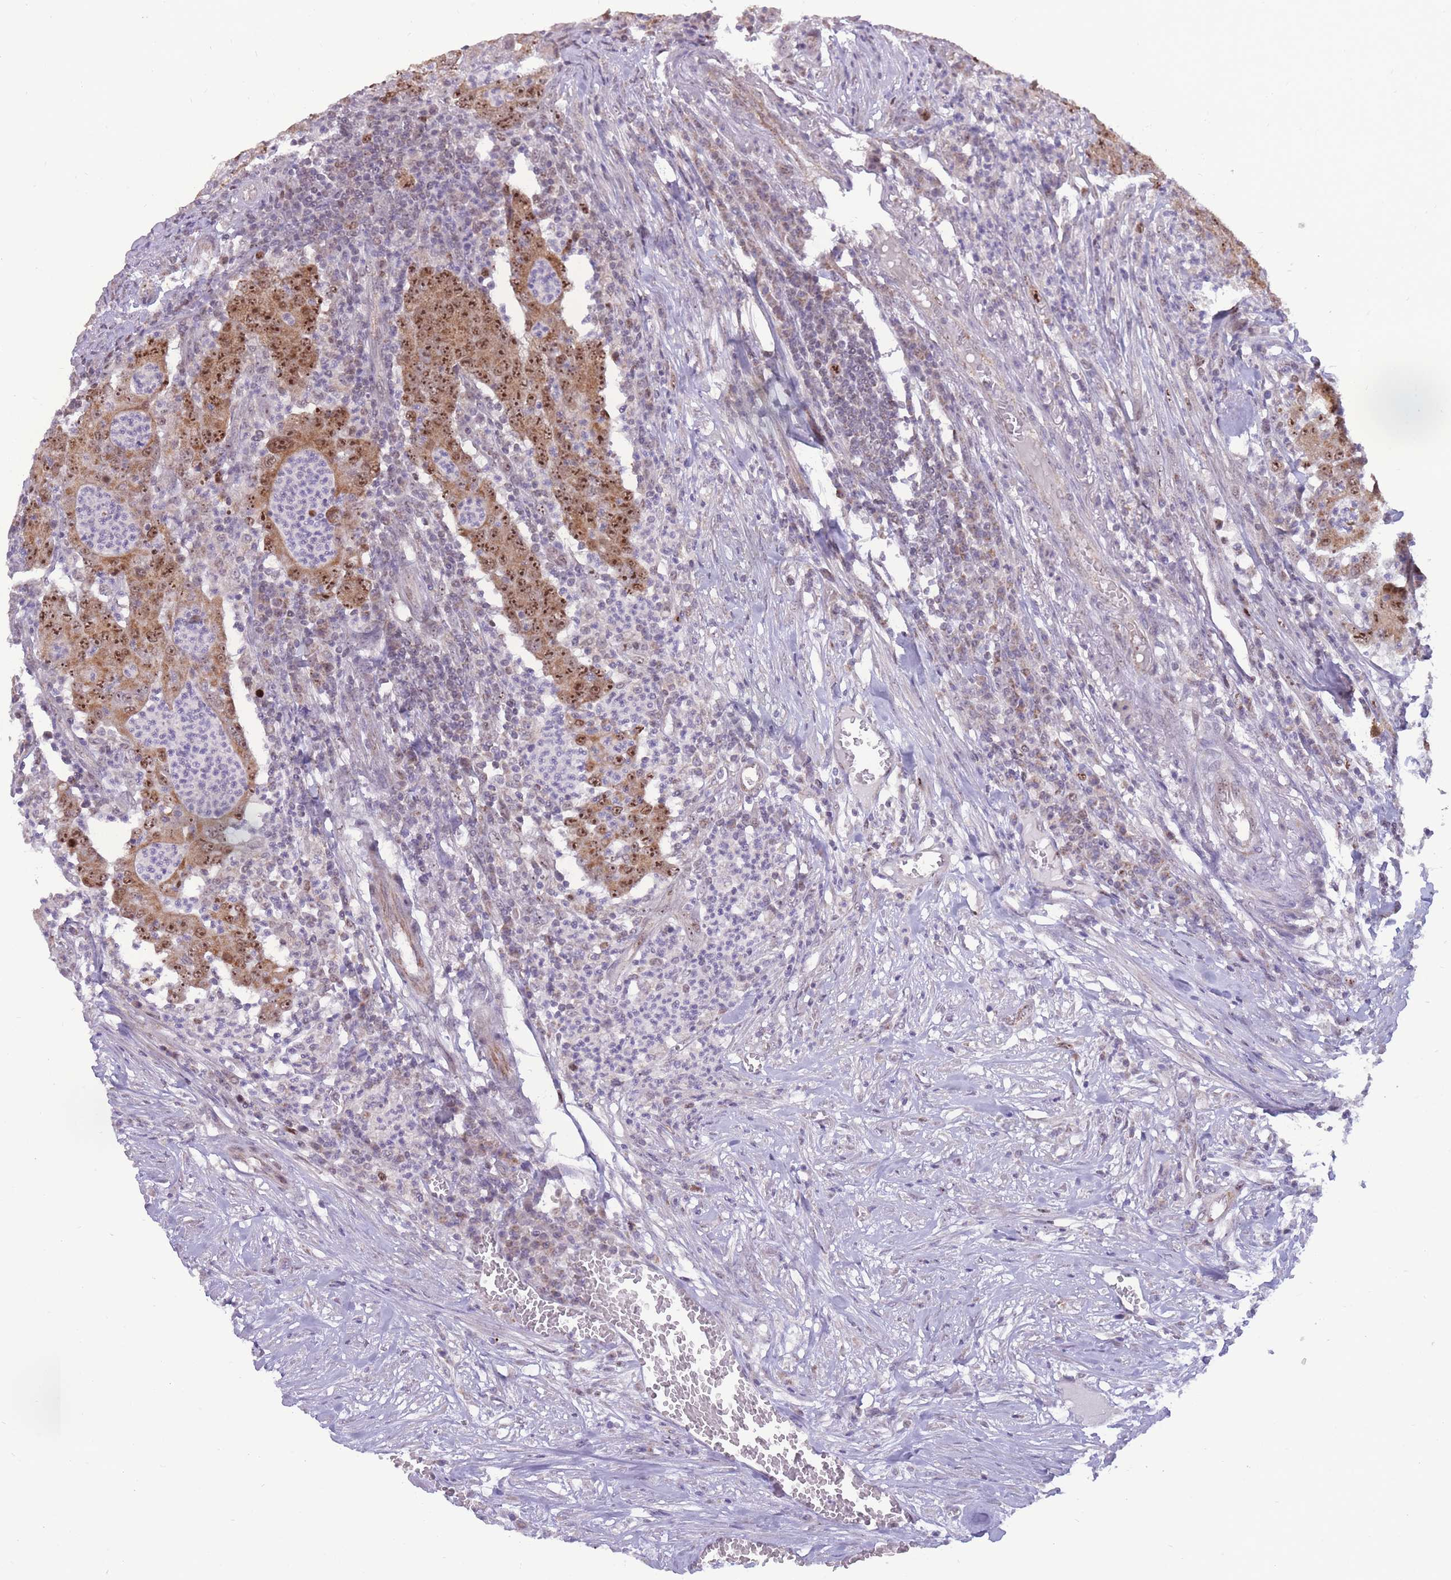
{"staining": {"intensity": "moderate", "quantity": ">75%", "location": "cytoplasmic/membranous,nuclear"}, "tissue": "colorectal cancer", "cell_type": "Tumor cells", "image_type": "cancer", "snomed": [{"axis": "morphology", "description": "Adenocarcinoma, NOS"}, {"axis": "topography", "description": "Colon"}], "caption": "About >75% of tumor cells in human adenocarcinoma (colorectal) display moderate cytoplasmic/membranous and nuclear protein staining as visualized by brown immunohistochemical staining.", "gene": "MCIDAS", "patient": {"sex": "male", "age": 83}}